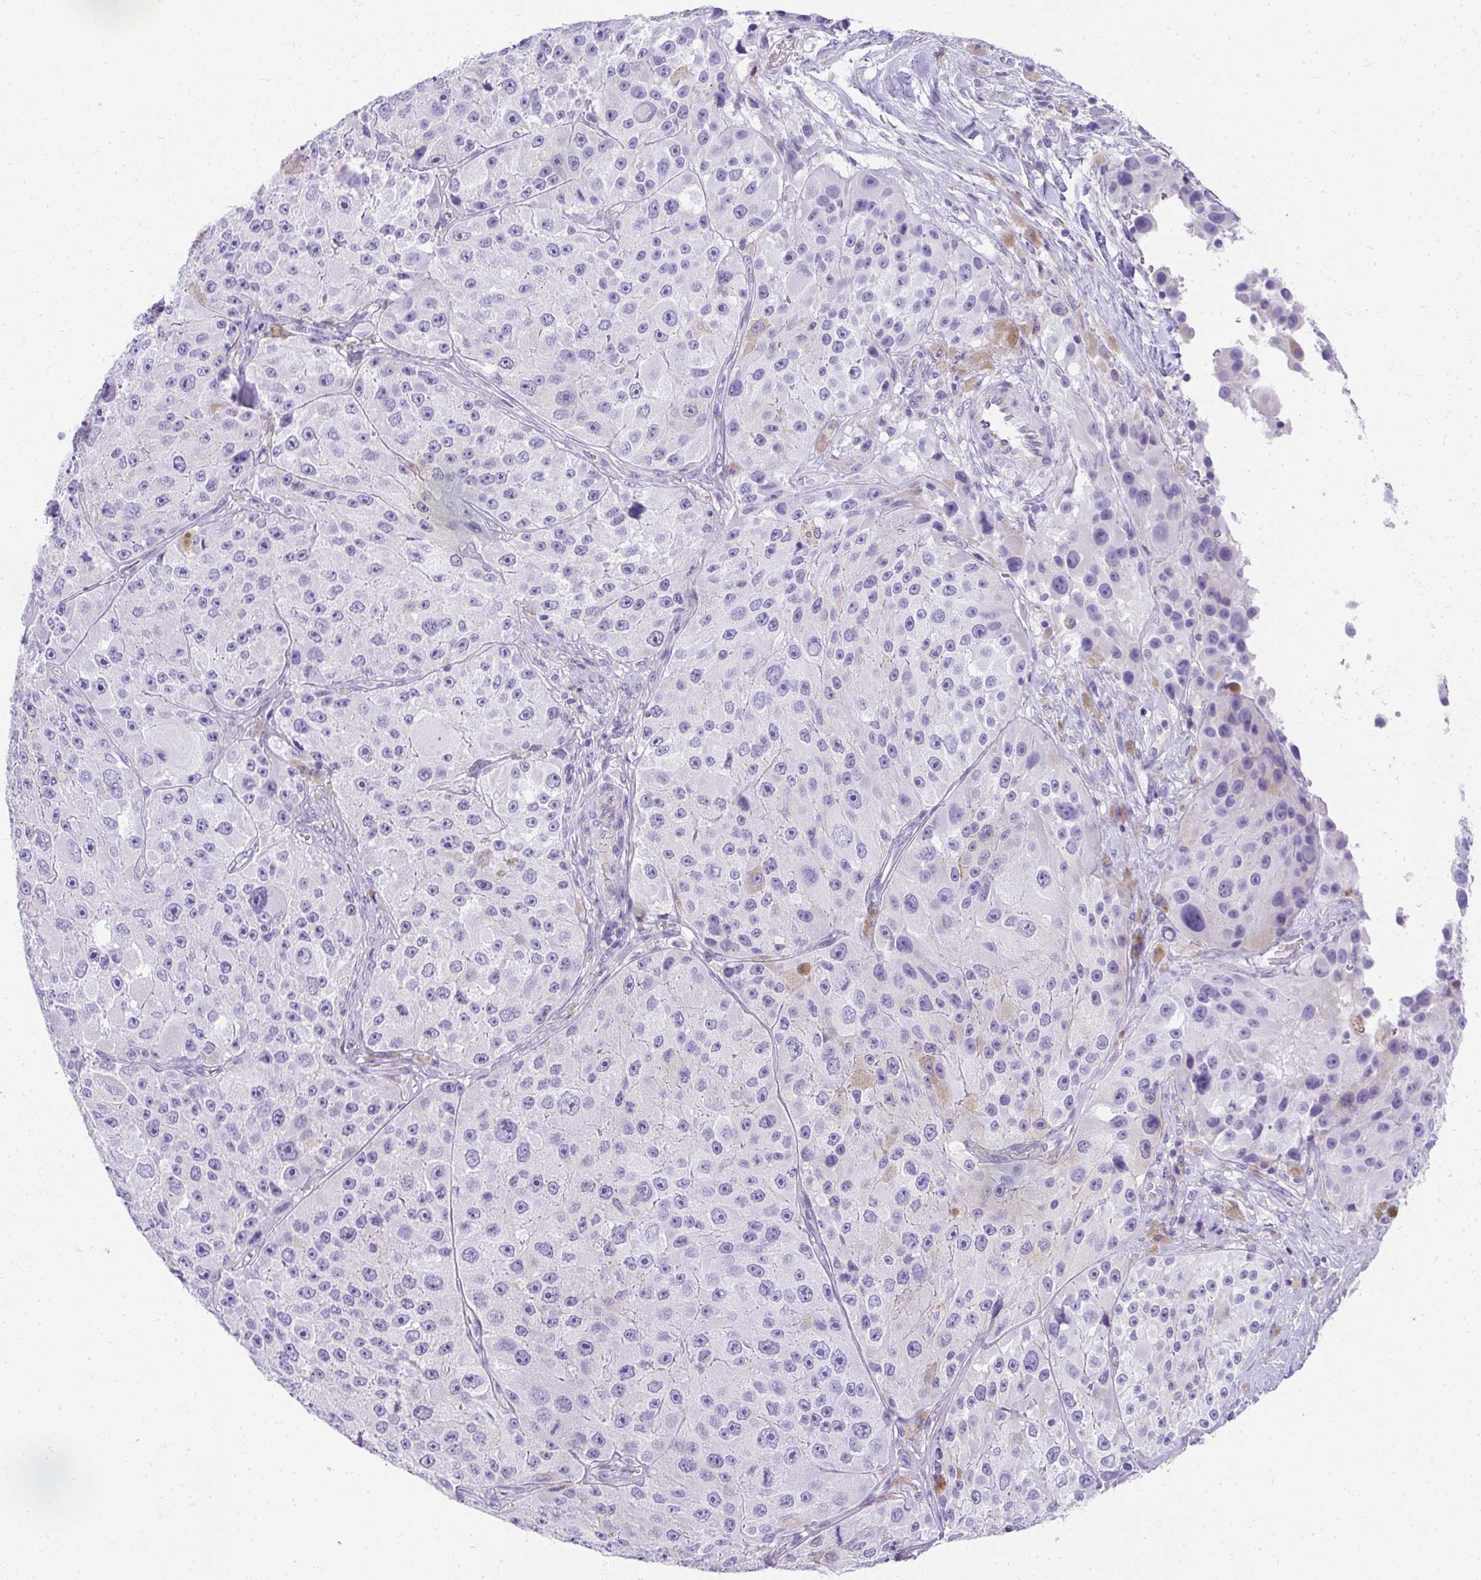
{"staining": {"intensity": "negative", "quantity": "none", "location": "none"}, "tissue": "melanoma", "cell_type": "Tumor cells", "image_type": "cancer", "snomed": [{"axis": "morphology", "description": "Malignant melanoma, Metastatic site"}, {"axis": "topography", "description": "Lymph node"}], "caption": "This is a histopathology image of IHC staining of melanoma, which shows no staining in tumor cells. (DAB IHC, high magnification).", "gene": "PLPPR3", "patient": {"sex": "male", "age": 62}}